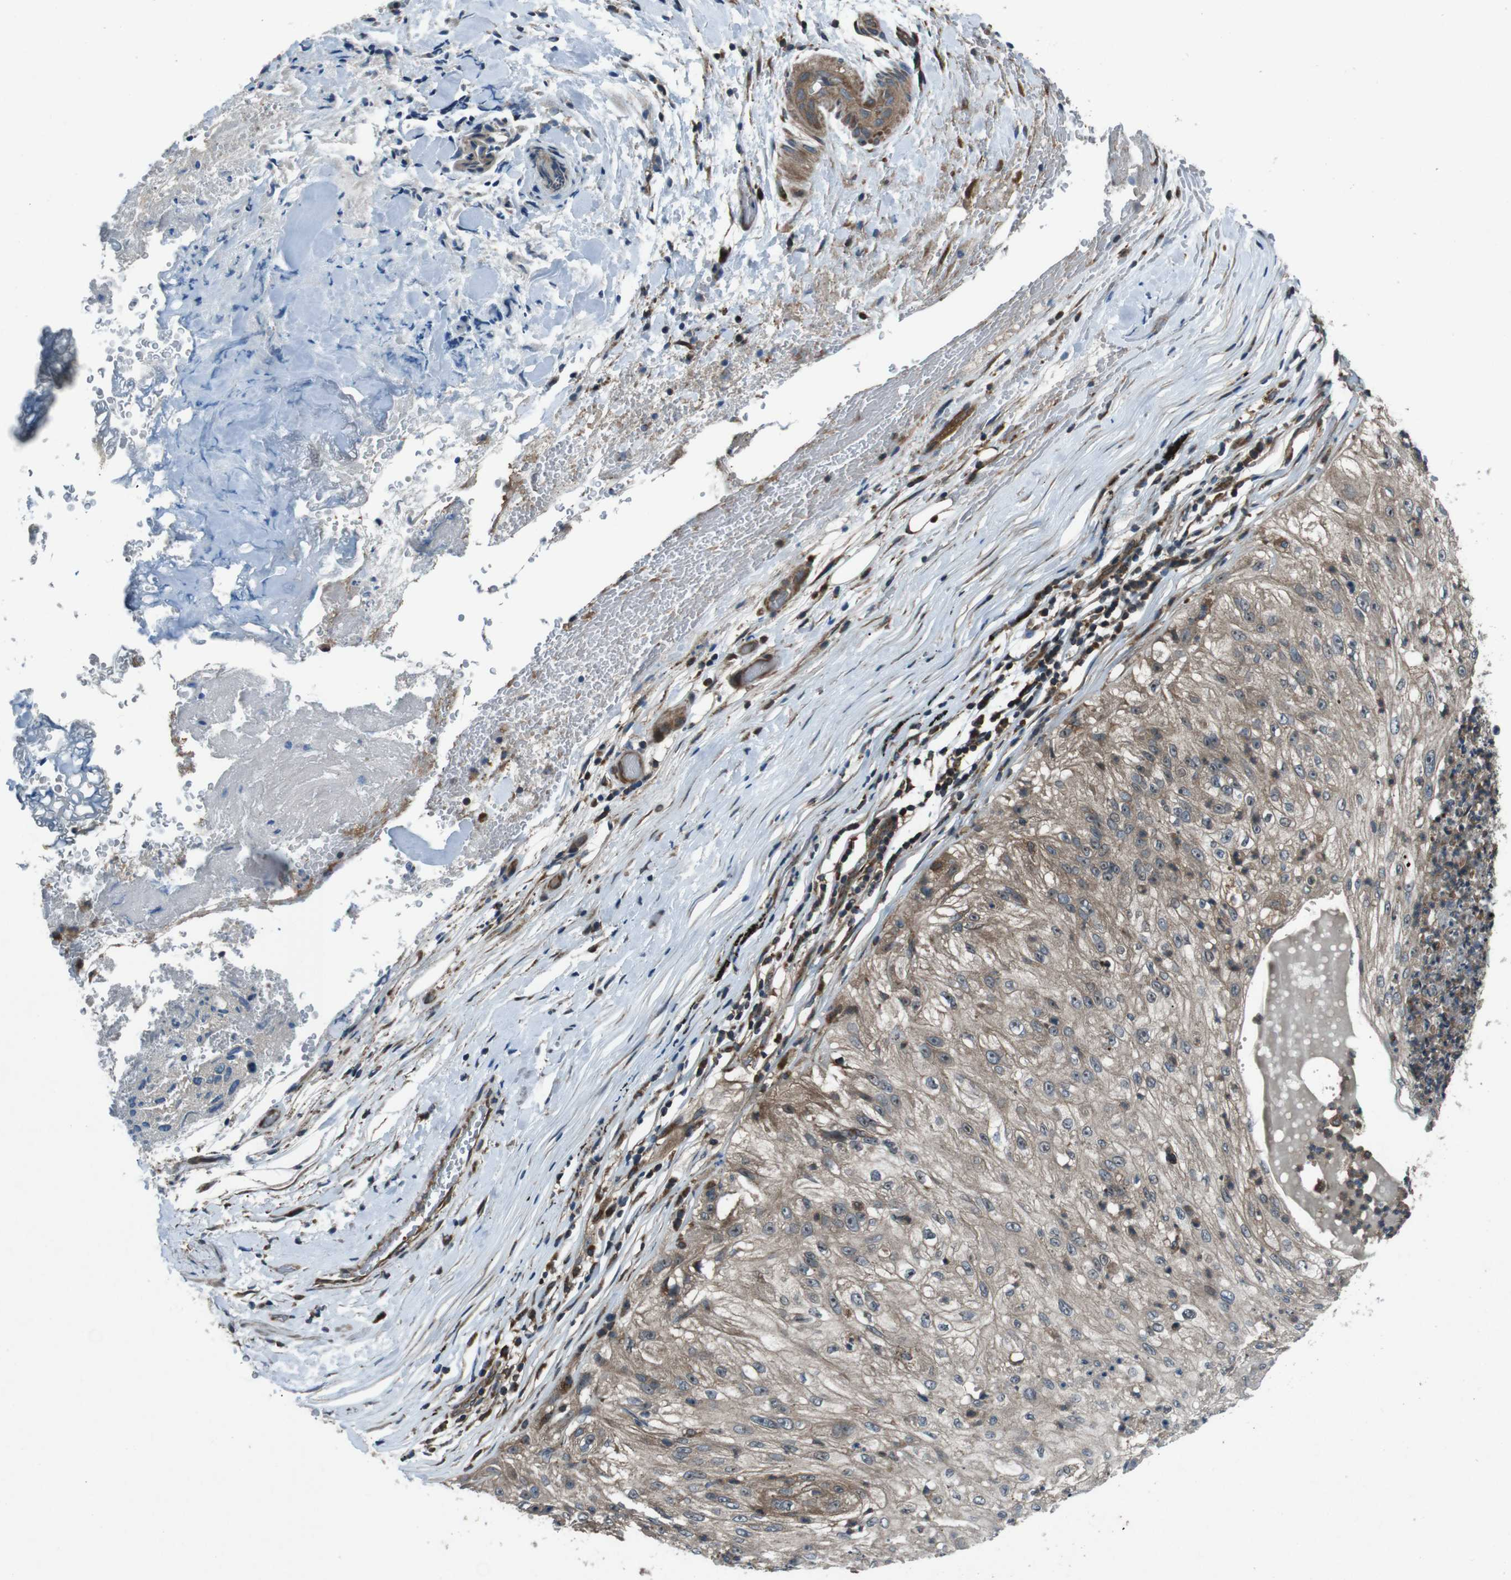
{"staining": {"intensity": "moderate", "quantity": ">75%", "location": "cytoplasmic/membranous"}, "tissue": "lung cancer", "cell_type": "Tumor cells", "image_type": "cancer", "snomed": [{"axis": "morphology", "description": "Inflammation, NOS"}, {"axis": "morphology", "description": "Squamous cell carcinoma, NOS"}, {"axis": "topography", "description": "Lymph node"}, {"axis": "topography", "description": "Soft tissue"}, {"axis": "topography", "description": "Lung"}], "caption": "Lung cancer stained with a protein marker exhibits moderate staining in tumor cells.", "gene": "SLC27A4", "patient": {"sex": "male", "age": 66}}